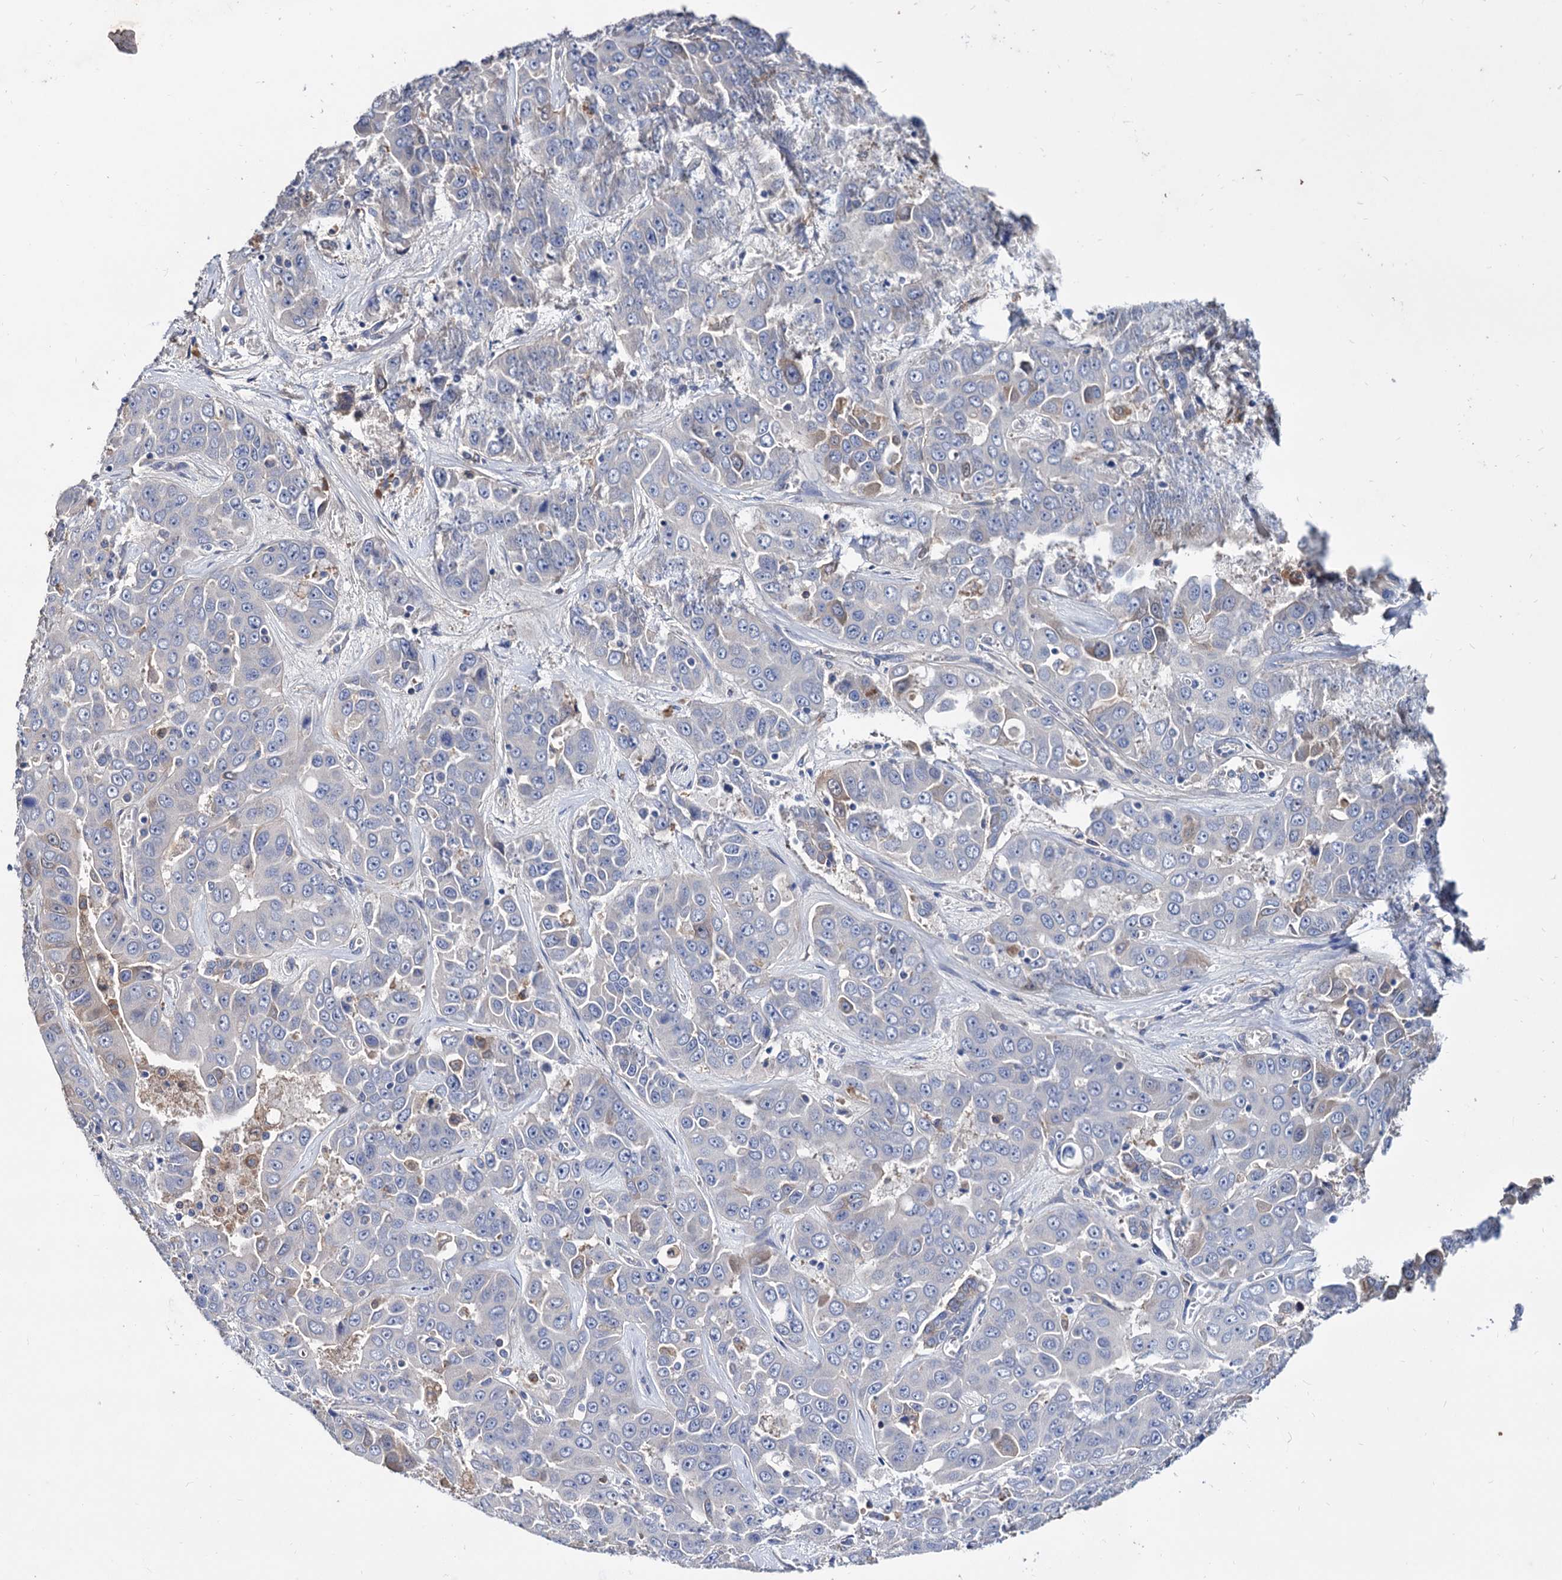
{"staining": {"intensity": "negative", "quantity": "none", "location": "none"}, "tissue": "liver cancer", "cell_type": "Tumor cells", "image_type": "cancer", "snomed": [{"axis": "morphology", "description": "Cholangiocarcinoma"}, {"axis": "topography", "description": "Liver"}], "caption": "Tumor cells are negative for brown protein staining in liver cancer (cholangiocarcinoma).", "gene": "NPAS4", "patient": {"sex": "female", "age": 52}}